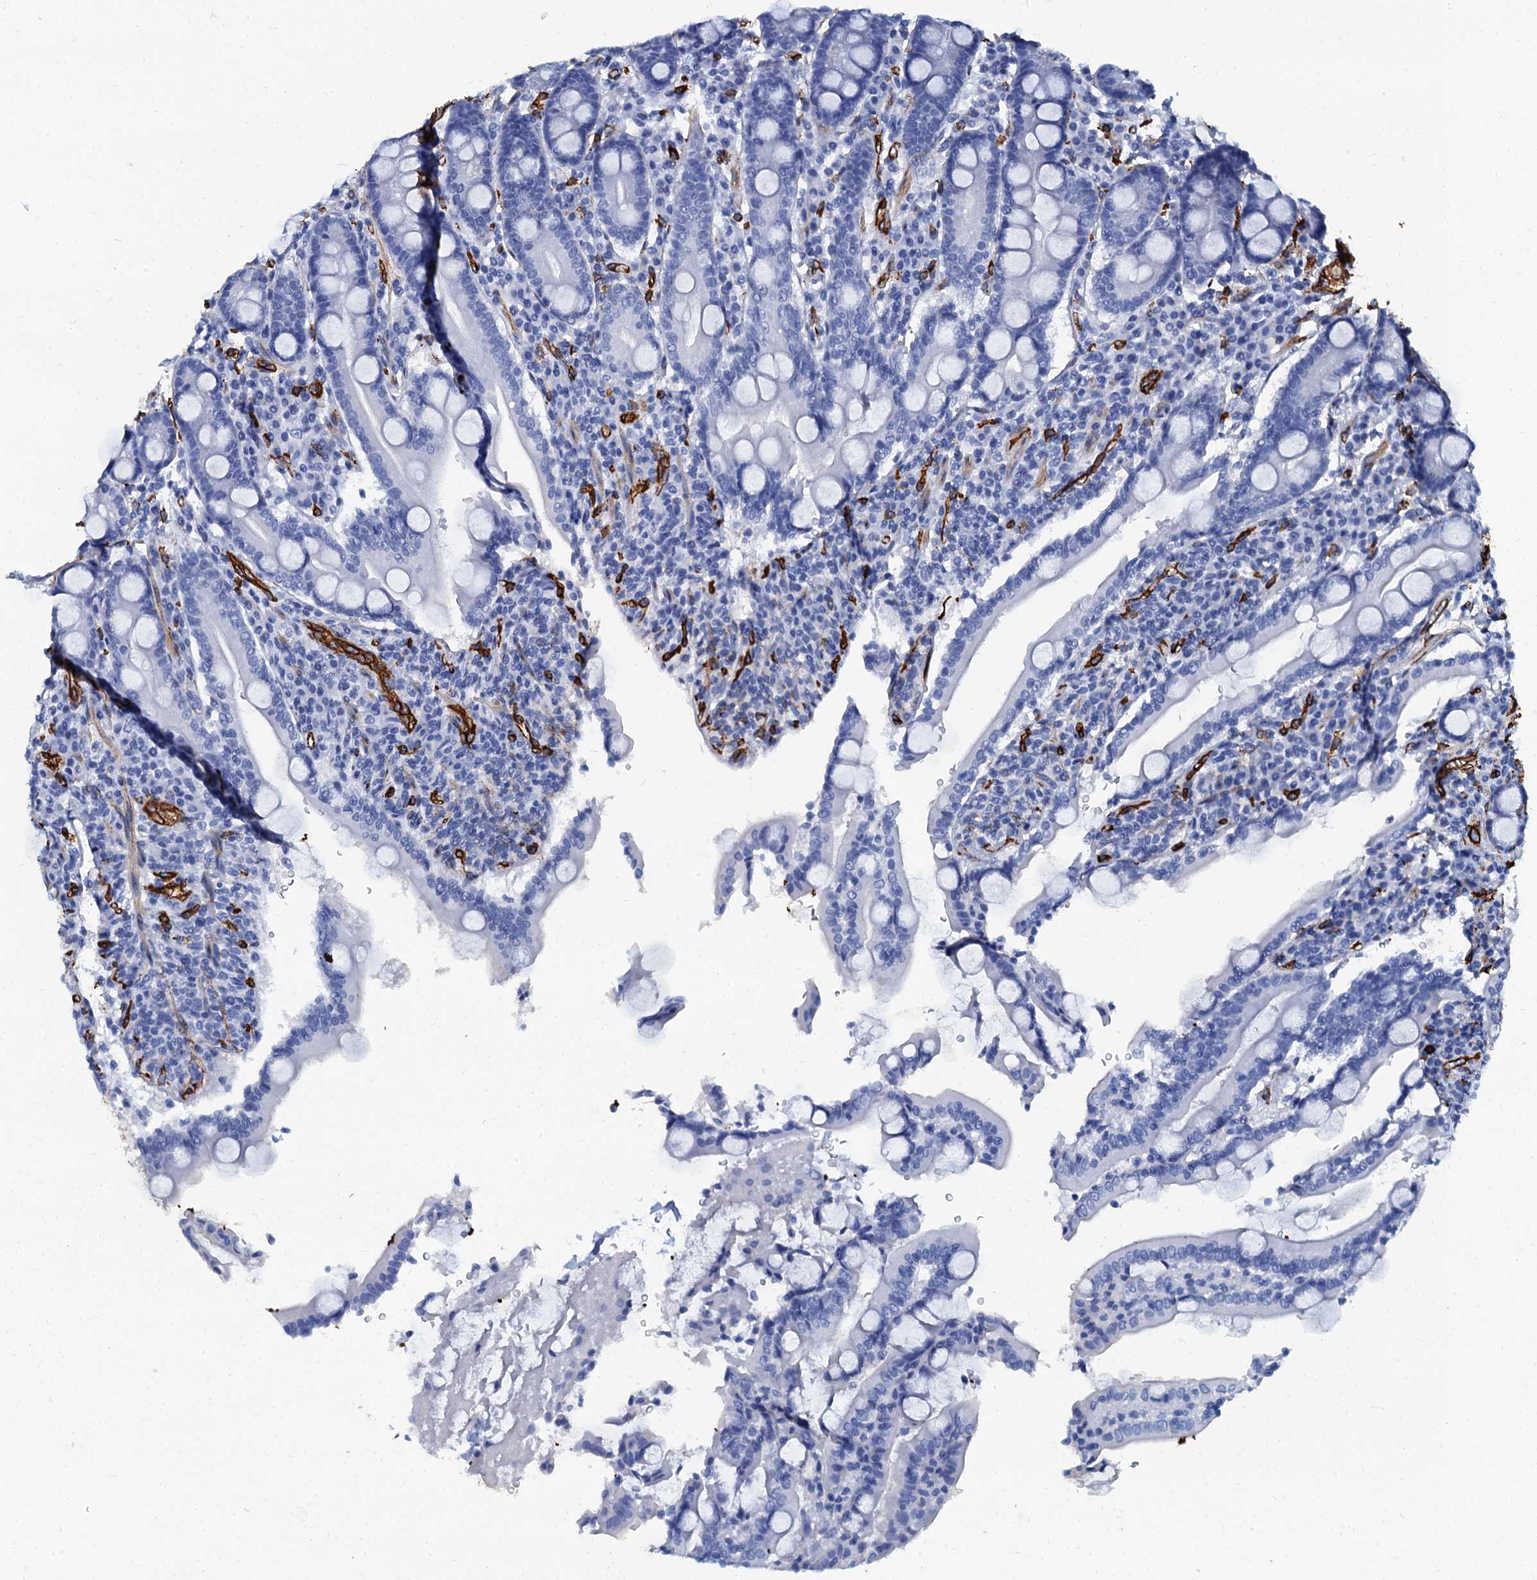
{"staining": {"intensity": "negative", "quantity": "none", "location": "none"}, "tissue": "duodenum", "cell_type": "Glandular cells", "image_type": "normal", "snomed": [{"axis": "morphology", "description": "Normal tissue, NOS"}, {"axis": "topography", "description": "Duodenum"}], "caption": "DAB immunohistochemical staining of benign duodenum demonstrates no significant expression in glandular cells. (Brightfield microscopy of DAB immunohistochemistry (IHC) at high magnification).", "gene": "CAVIN2", "patient": {"sex": "male", "age": 35}}